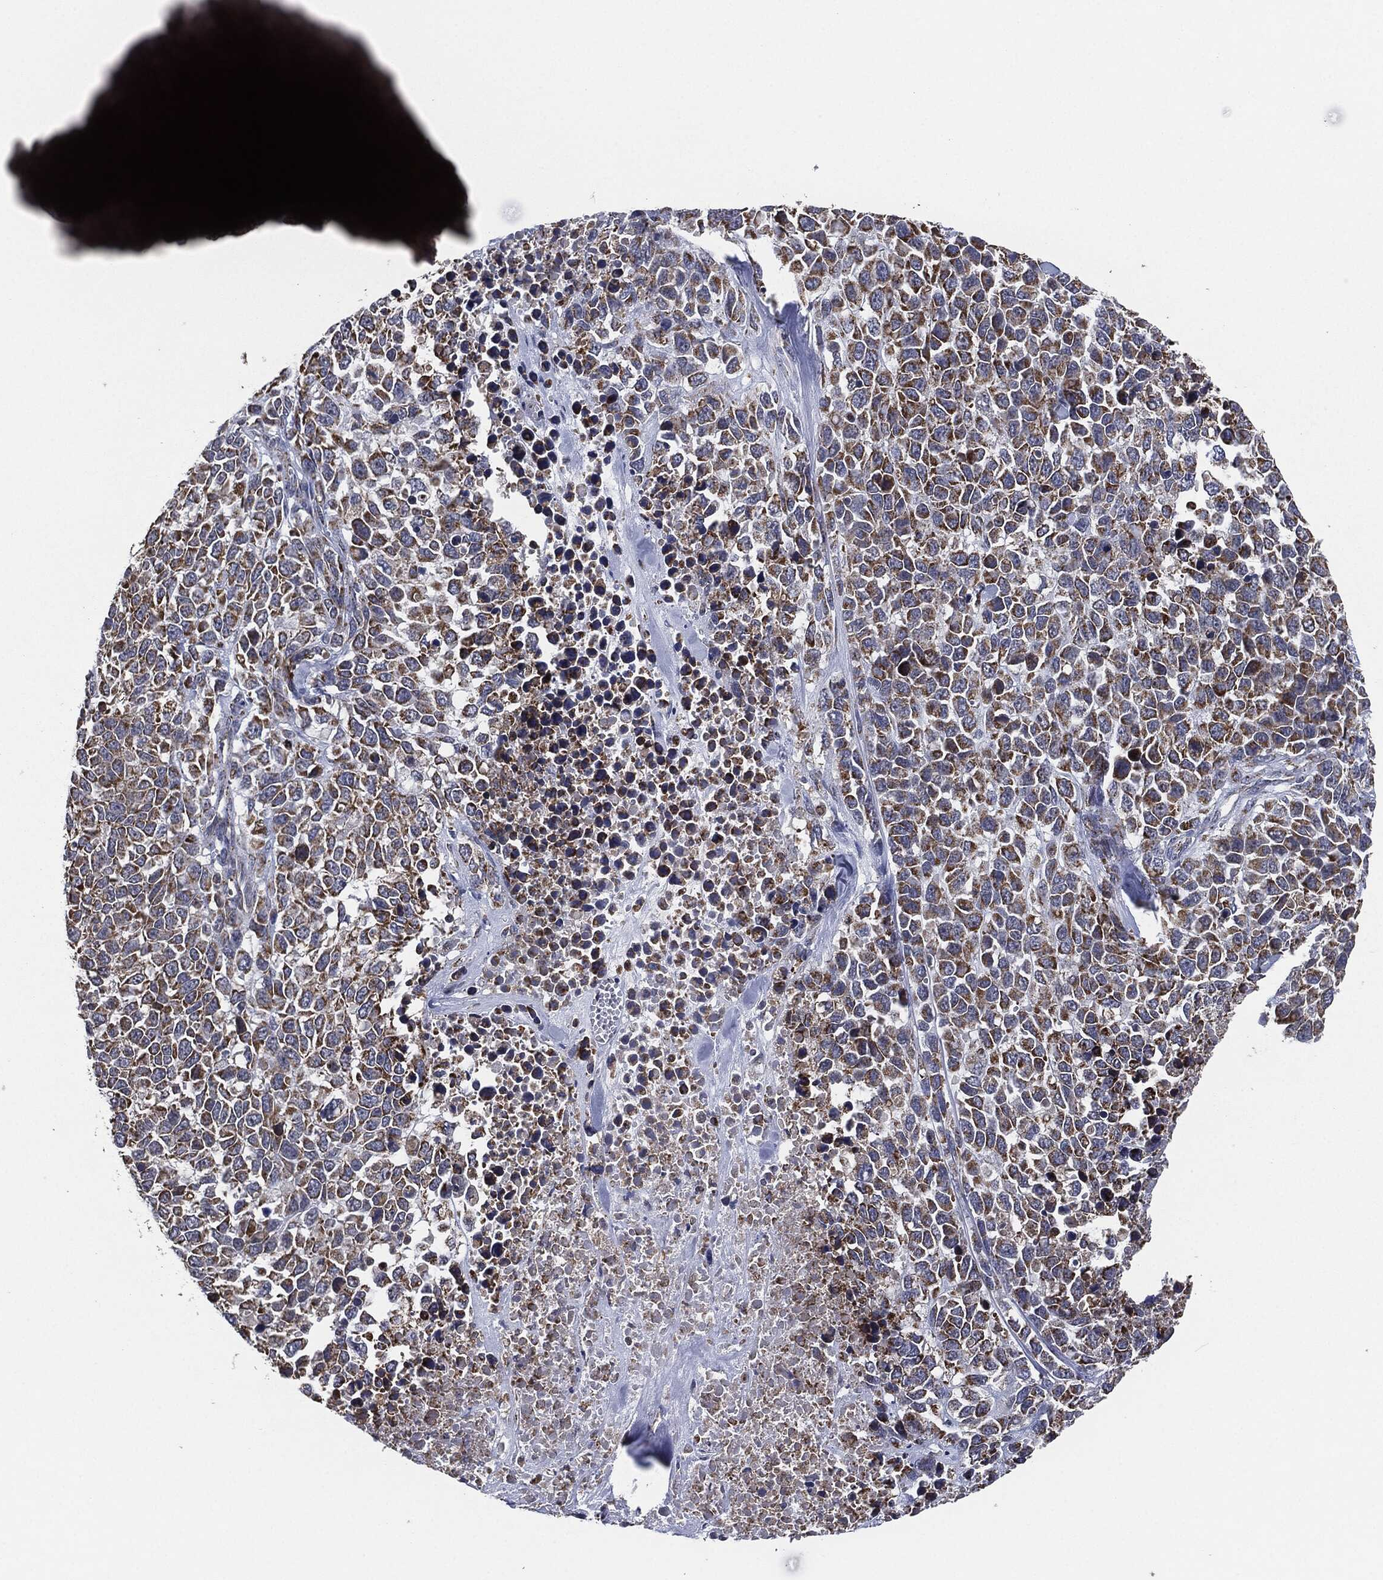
{"staining": {"intensity": "moderate", "quantity": ">75%", "location": "cytoplasmic/membranous"}, "tissue": "melanoma", "cell_type": "Tumor cells", "image_type": "cancer", "snomed": [{"axis": "morphology", "description": "Malignant melanoma, Metastatic site"}, {"axis": "topography", "description": "Skin"}], "caption": "Tumor cells display moderate cytoplasmic/membranous positivity in approximately >75% of cells in malignant melanoma (metastatic site).", "gene": "NDUFV2", "patient": {"sex": "male", "age": 84}}